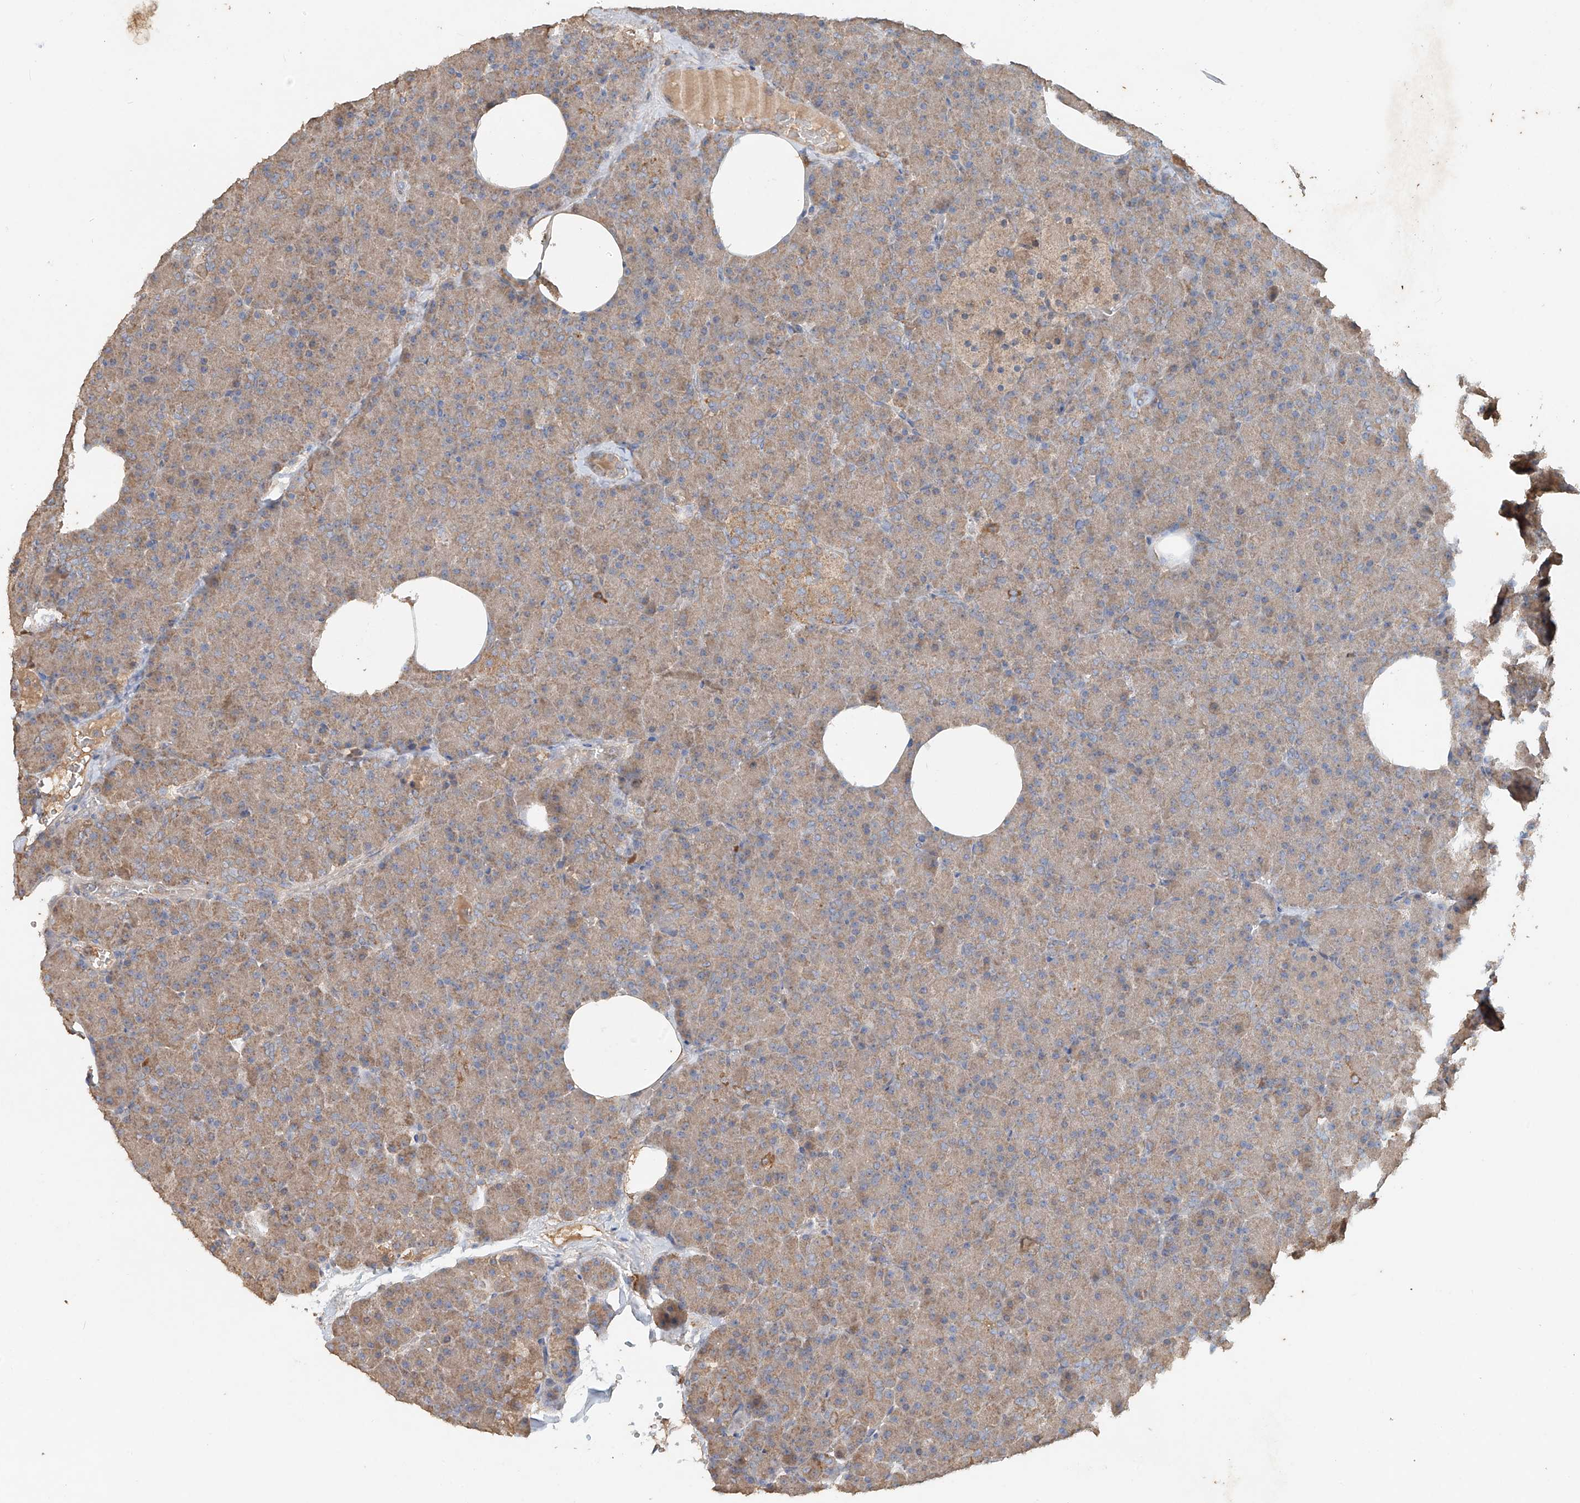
{"staining": {"intensity": "moderate", "quantity": ">75%", "location": "cytoplasmic/membranous"}, "tissue": "pancreas", "cell_type": "Exocrine glandular cells", "image_type": "normal", "snomed": [{"axis": "morphology", "description": "Normal tissue, NOS"}, {"axis": "morphology", "description": "Carcinoid, malignant, NOS"}, {"axis": "topography", "description": "Pancreas"}], "caption": "High-power microscopy captured an IHC photomicrograph of benign pancreas, revealing moderate cytoplasmic/membranous expression in about >75% of exocrine glandular cells. (Brightfield microscopy of DAB IHC at high magnification).", "gene": "GNB1L", "patient": {"sex": "female", "age": 35}}